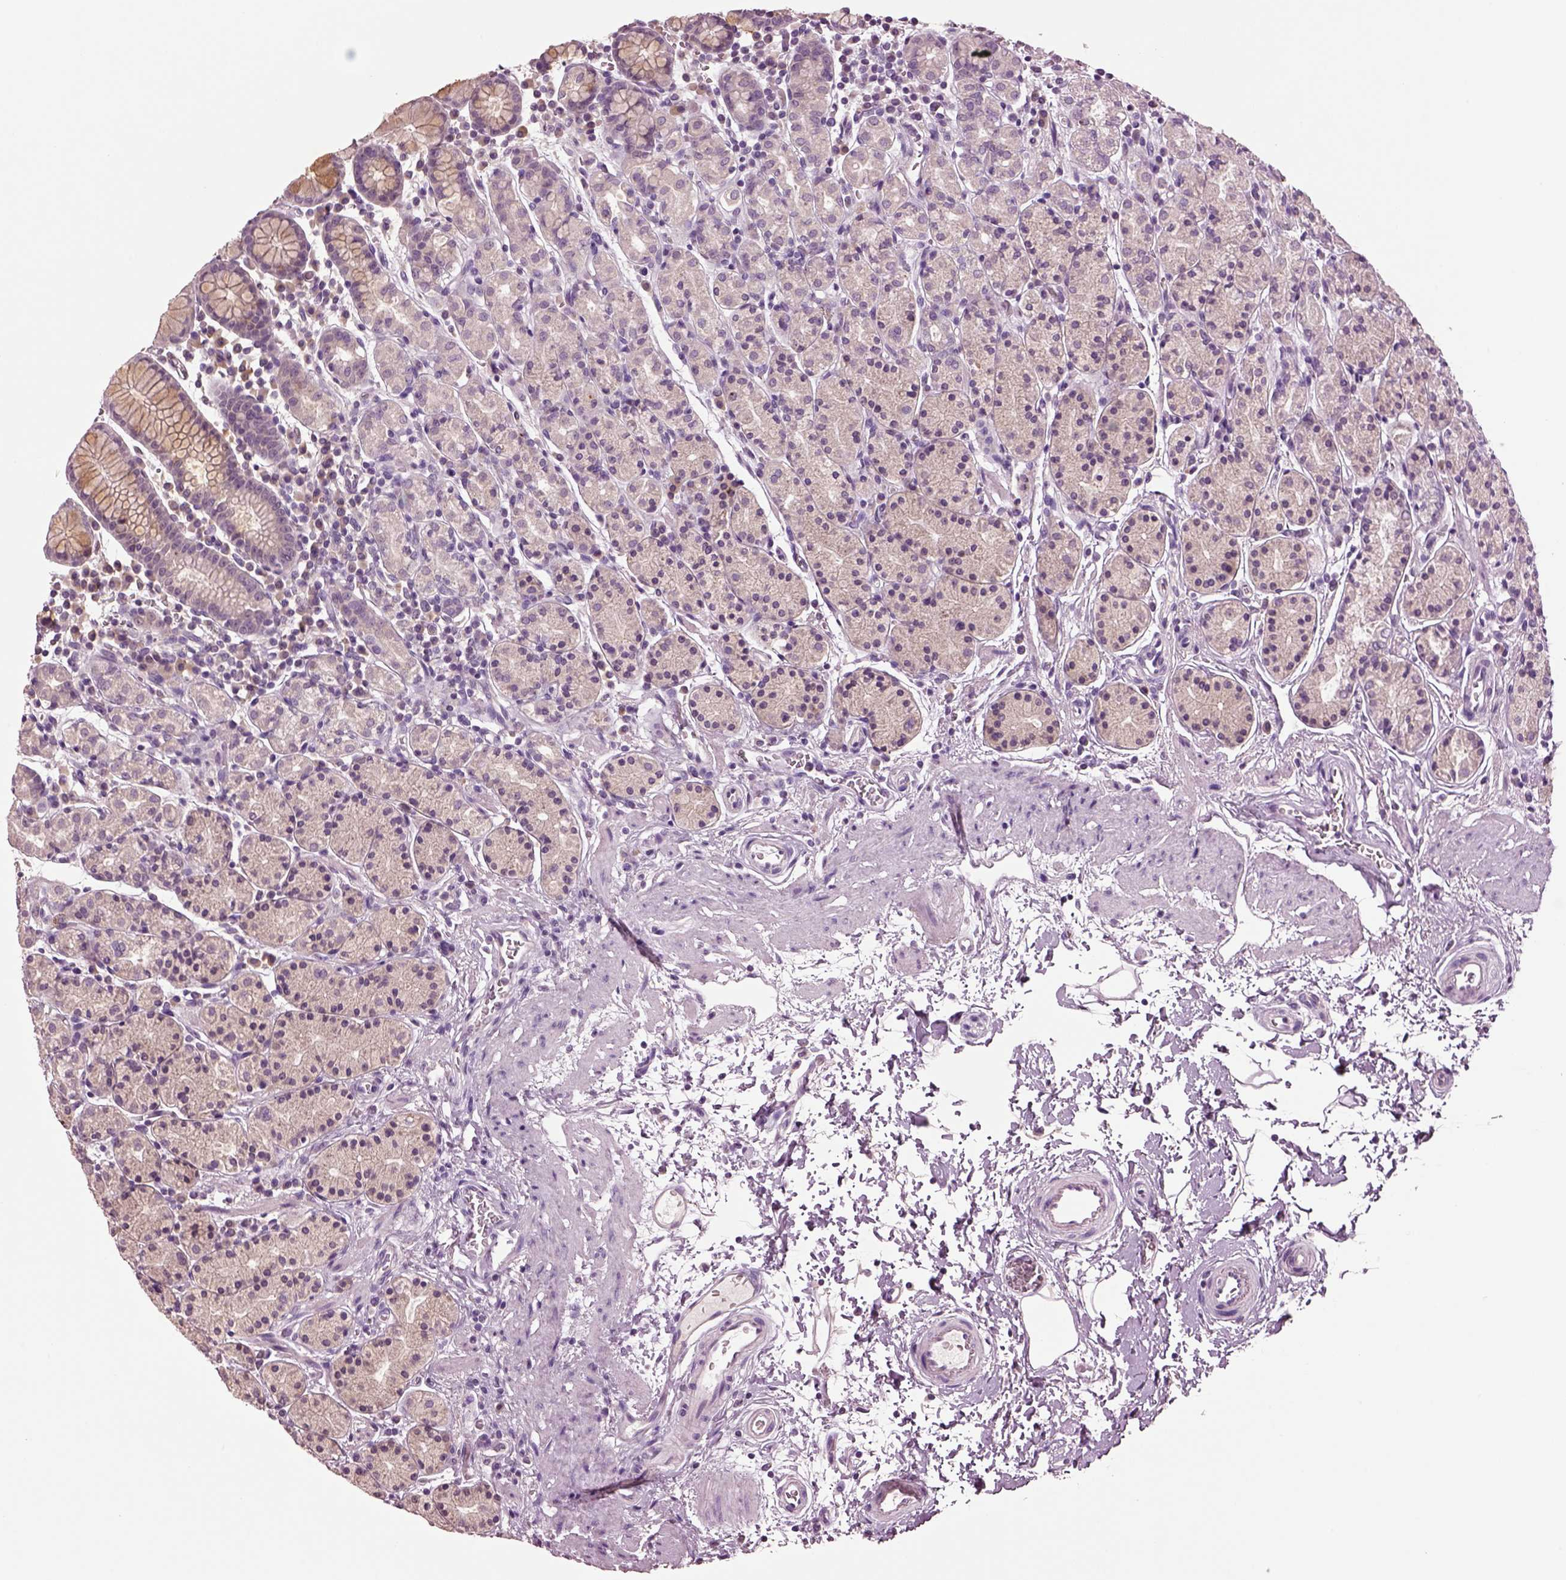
{"staining": {"intensity": "negative", "quantity": "none", "location": "none"}, "tissue": "stomach", "cell_type": "Glandular cells", "image_type": "normal", "snomed": [{"axis": "morphology", "description": "Normal tissue, NOS"}, {"axis": "topography", "description": "Stomach, upper"}, {"axis": "topography", "description": "Stomach"}], "caption": "The photomicrograph reveals no significant positivity in glandular cells of stomach. (DAB immunohistochemistry (IHC), high magnification).", "gene": "CLPSL1", "patient": {"sex": "male", "age": 62}}